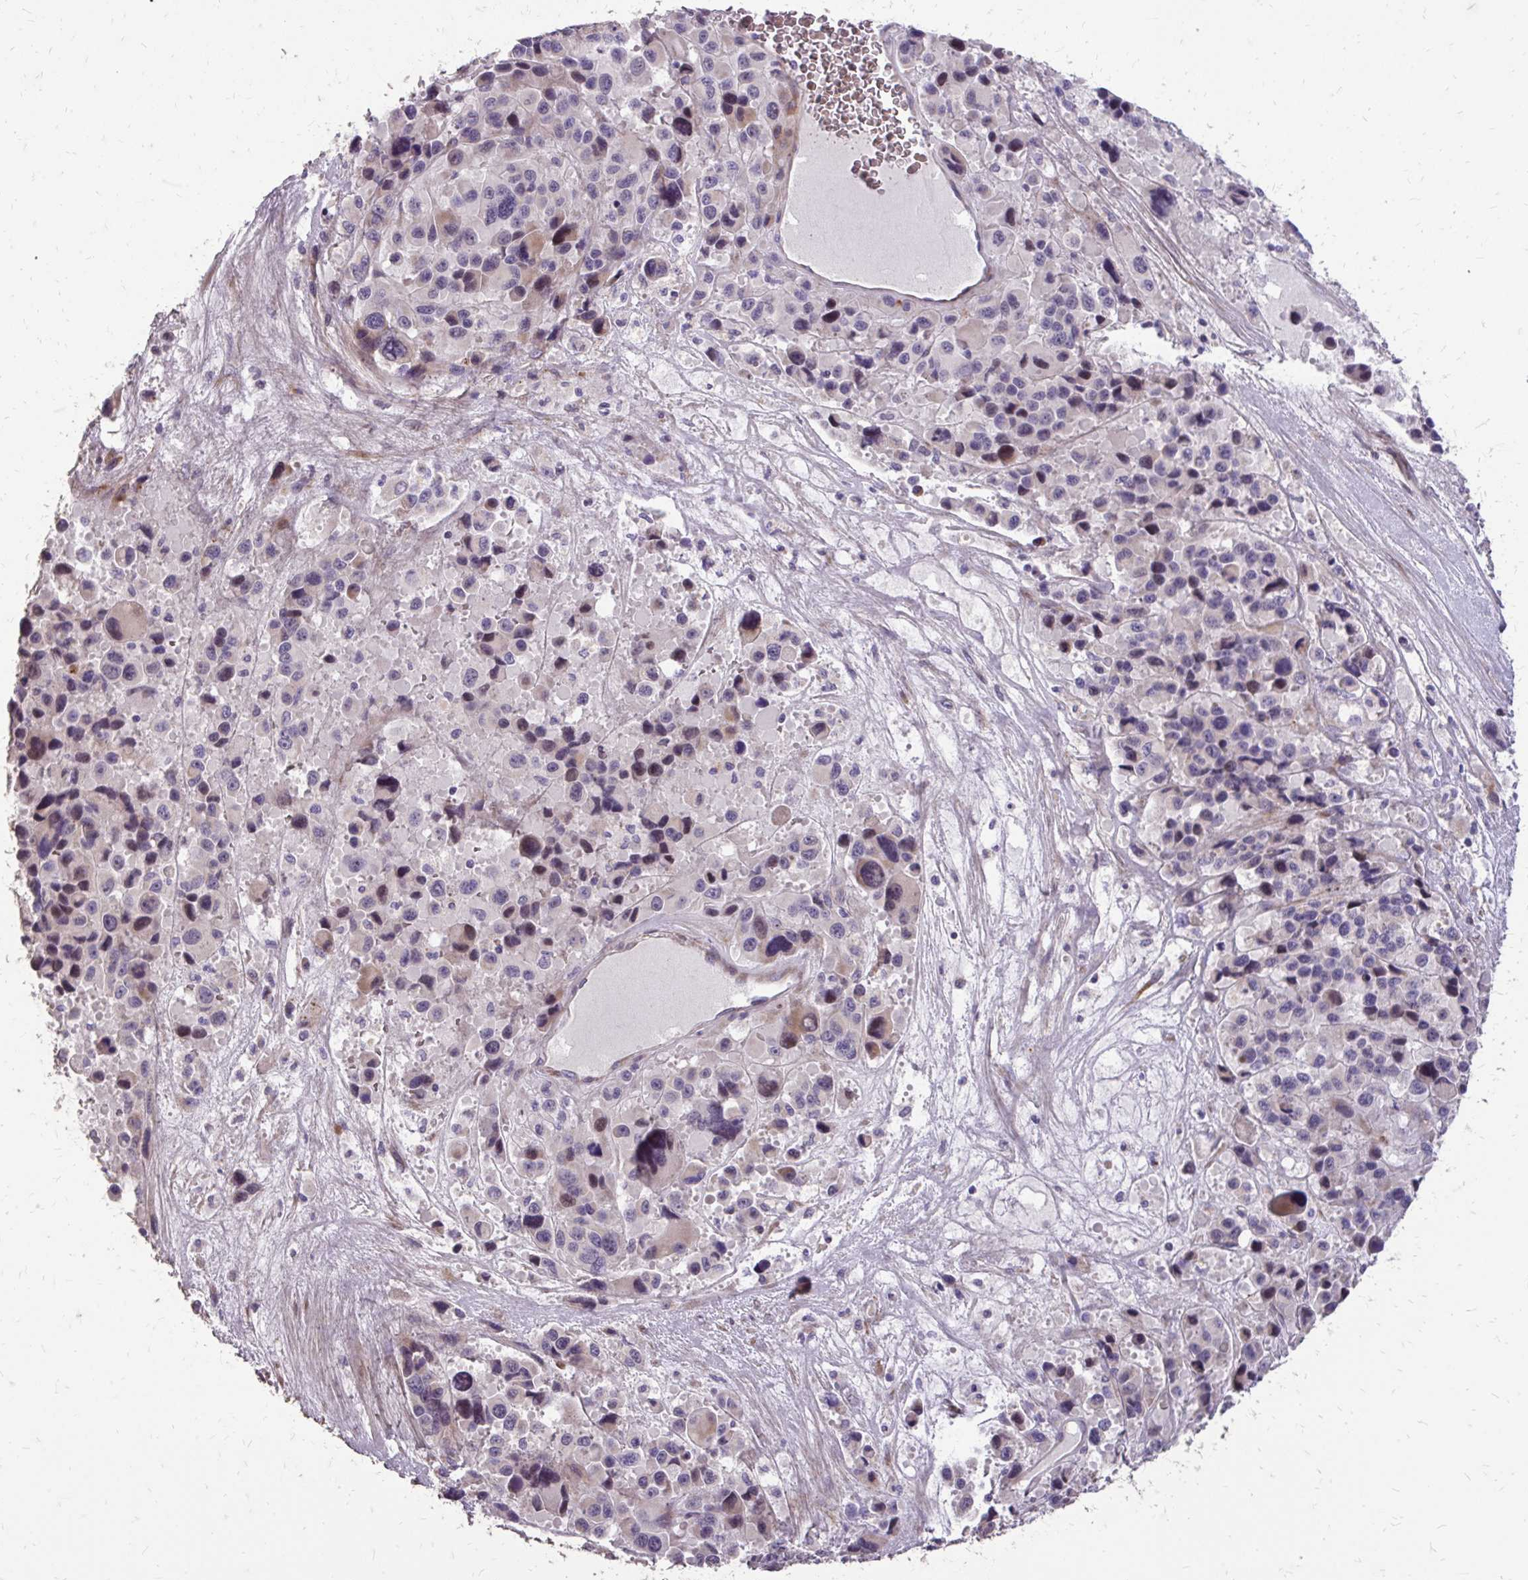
{"staining": {"intensity": "moderate", "quantity": "<25%", "location": "nuclear"}, "tissue": "melanoma", "cell_type": "Tumor cells", "image_type": "cancer", "snomed": [{"axis": "morphology", "description": "Malignant melanoma, Metastatic site"}, {"axis": "topography", "description": "Lymph node"}], "caption": "DAB immunohistochemical staining of human malignant melanoma (metastatic site) demonstrates moderate nuclear protein expression in about <25% of tumor cells.", "gene": "MYORG", "patient": {"sex": "female", "age": 65}}